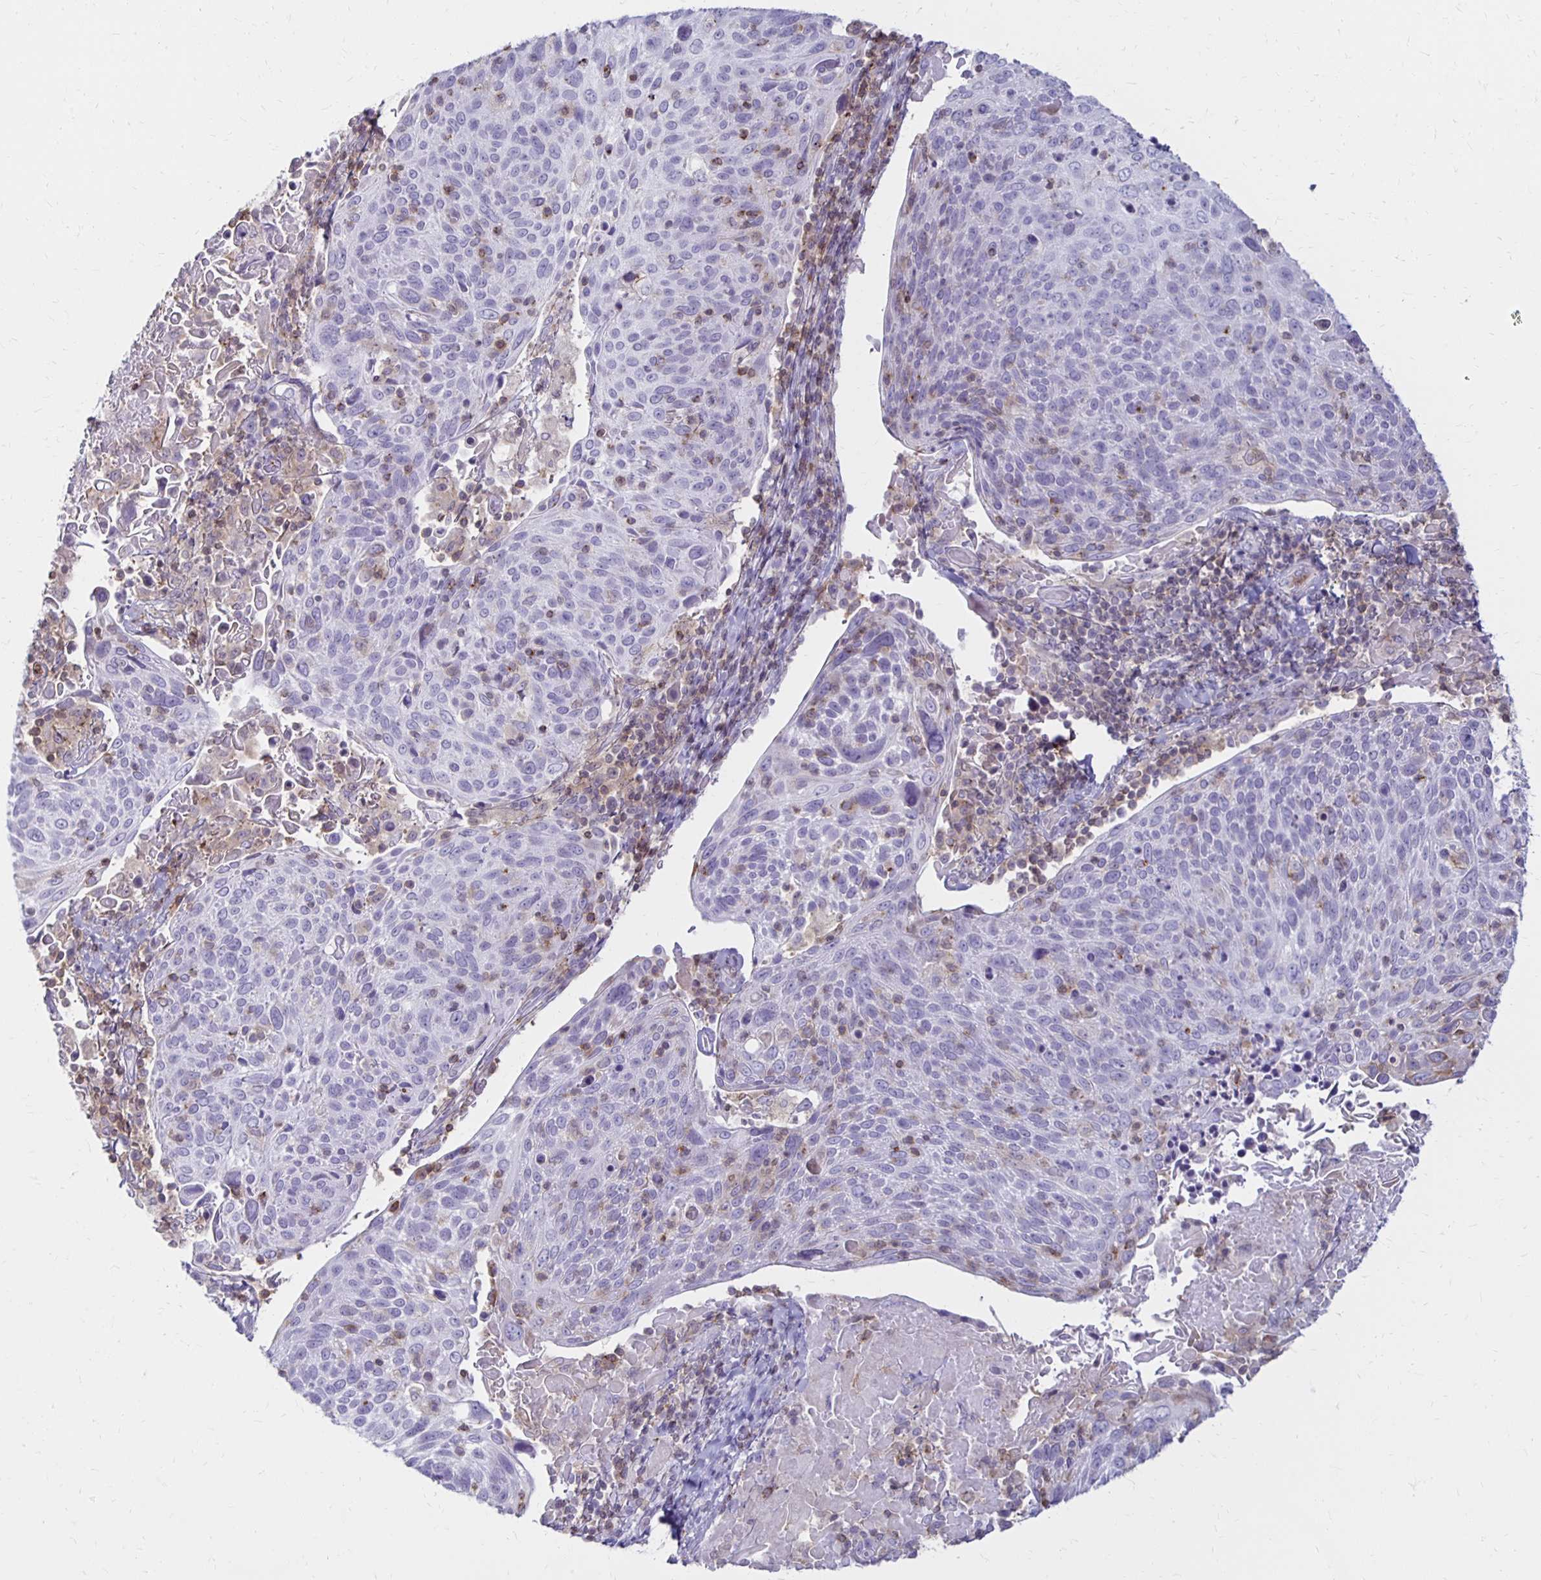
{"staining": {"intensity": "negative", "quantity": "none", "location": "none"}, "tissue": "cervical cancer", "cell_type": "Tumor cells", "image_type": "cancer", "snomed": [{"axis": "morphology", "description": "Squamous cell carcinoma, NOS"}, {"axis": "topography", "description": "Cervix"}], "caption": "The image reveals no staining of tumor cells in cervical cancer.", "gene": "CCL21", "patient": {"sex": "female", "age": 61}}